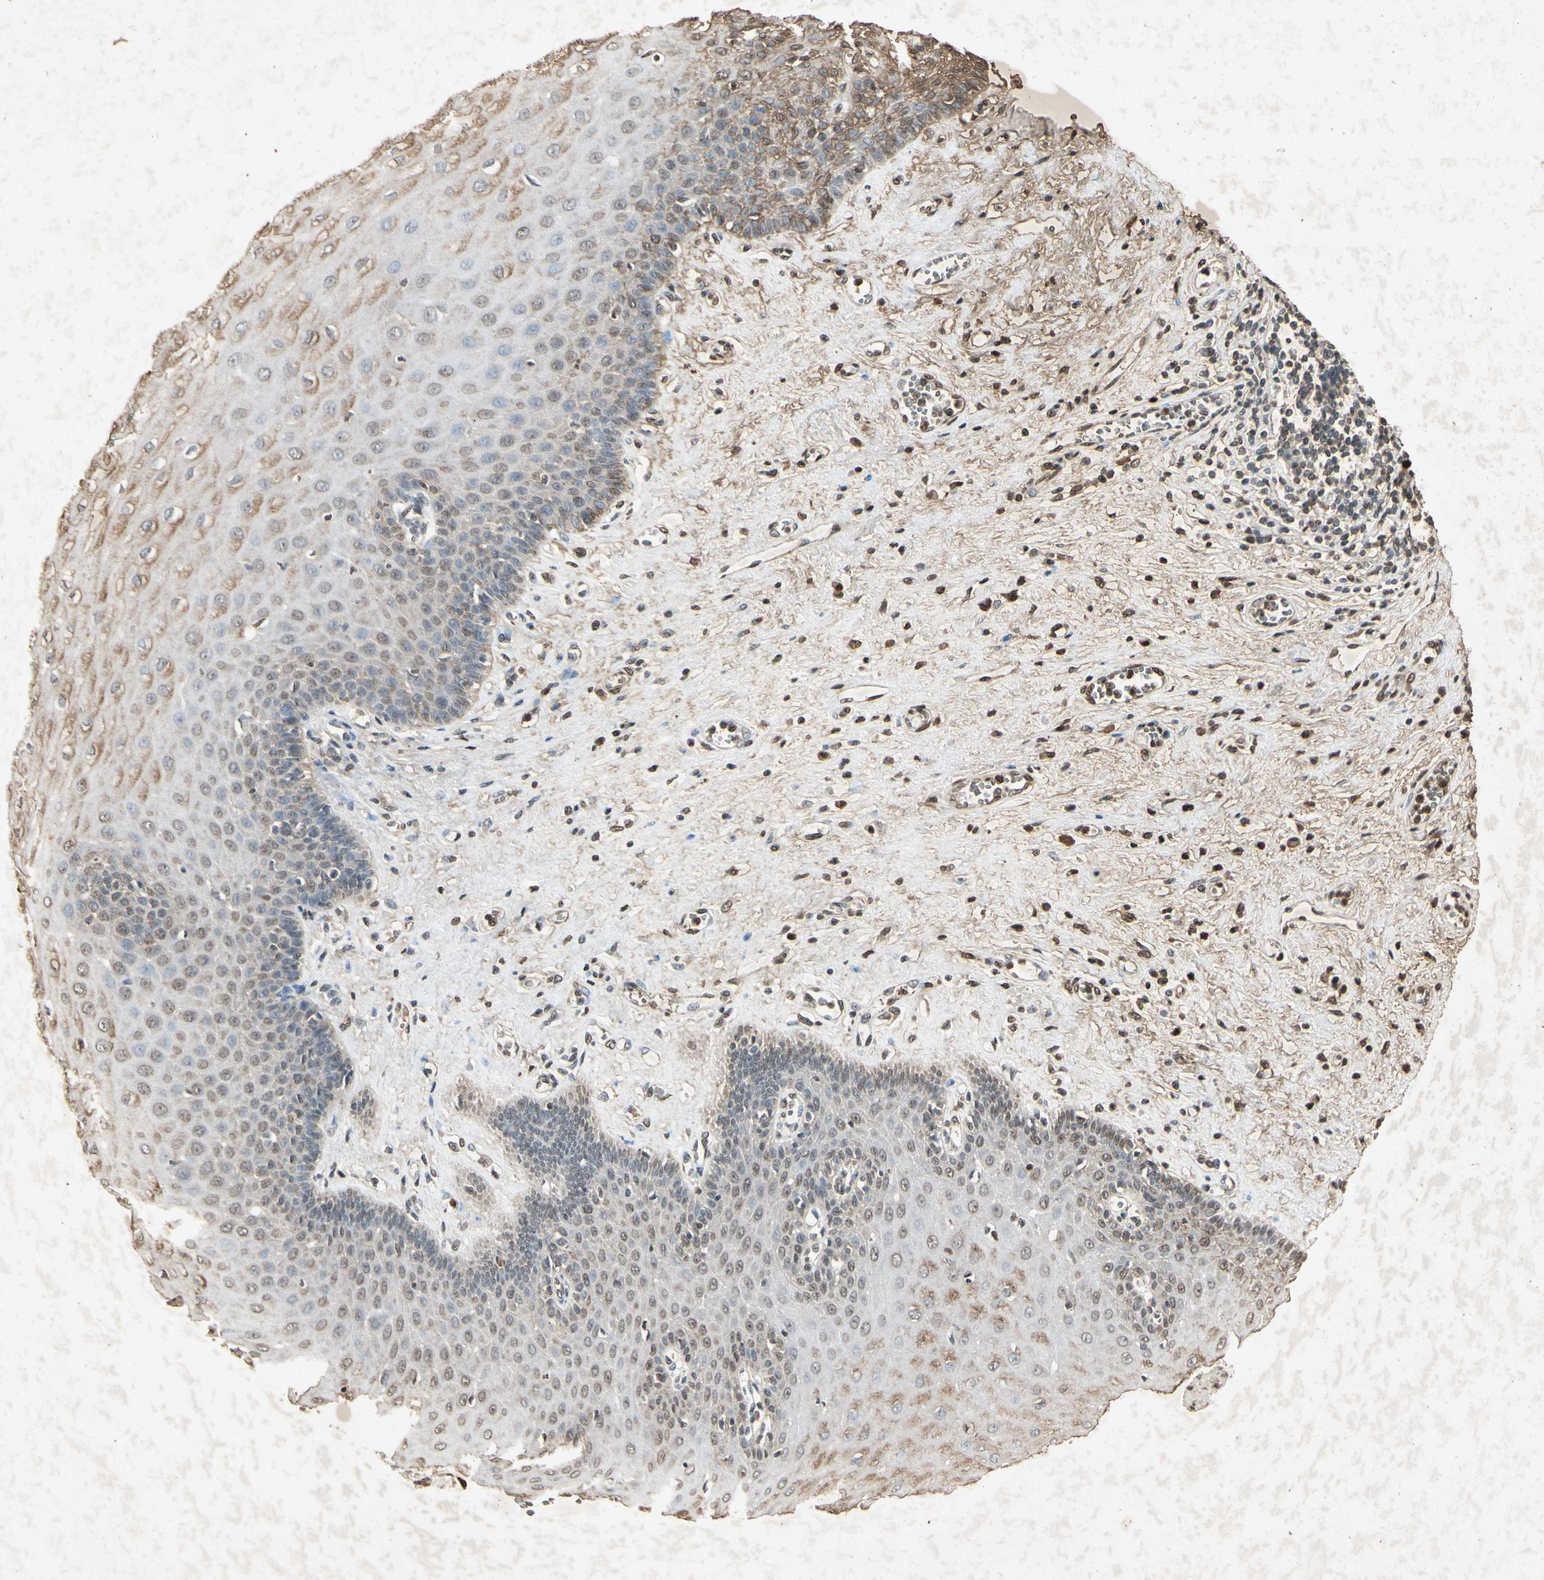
{"staining": {"intensity": "weak", "quantity": "25%-75%", "location": "cytoplasmic/membranous"}, "tissue": "esophagus", "cell_type": "Squamous epithelial cells", "image_type": "normal", "snomed": [{"axis": "morphology", "description": "Normal tissue, NOS"}, {"axis": "morphology", "description": "Squamous cell carcinoma, NOS"}, {"axis": "topography", "description": "Esophagus"}], "caption": "IHC (DAB) staining of benign human esophagus shows weak cytoplasmic/membranous protein positivity in about 25%-75% of squamous epithelial cells.", "gene": "MSRB1", "patient": {"sex": "male", "age": 65}}